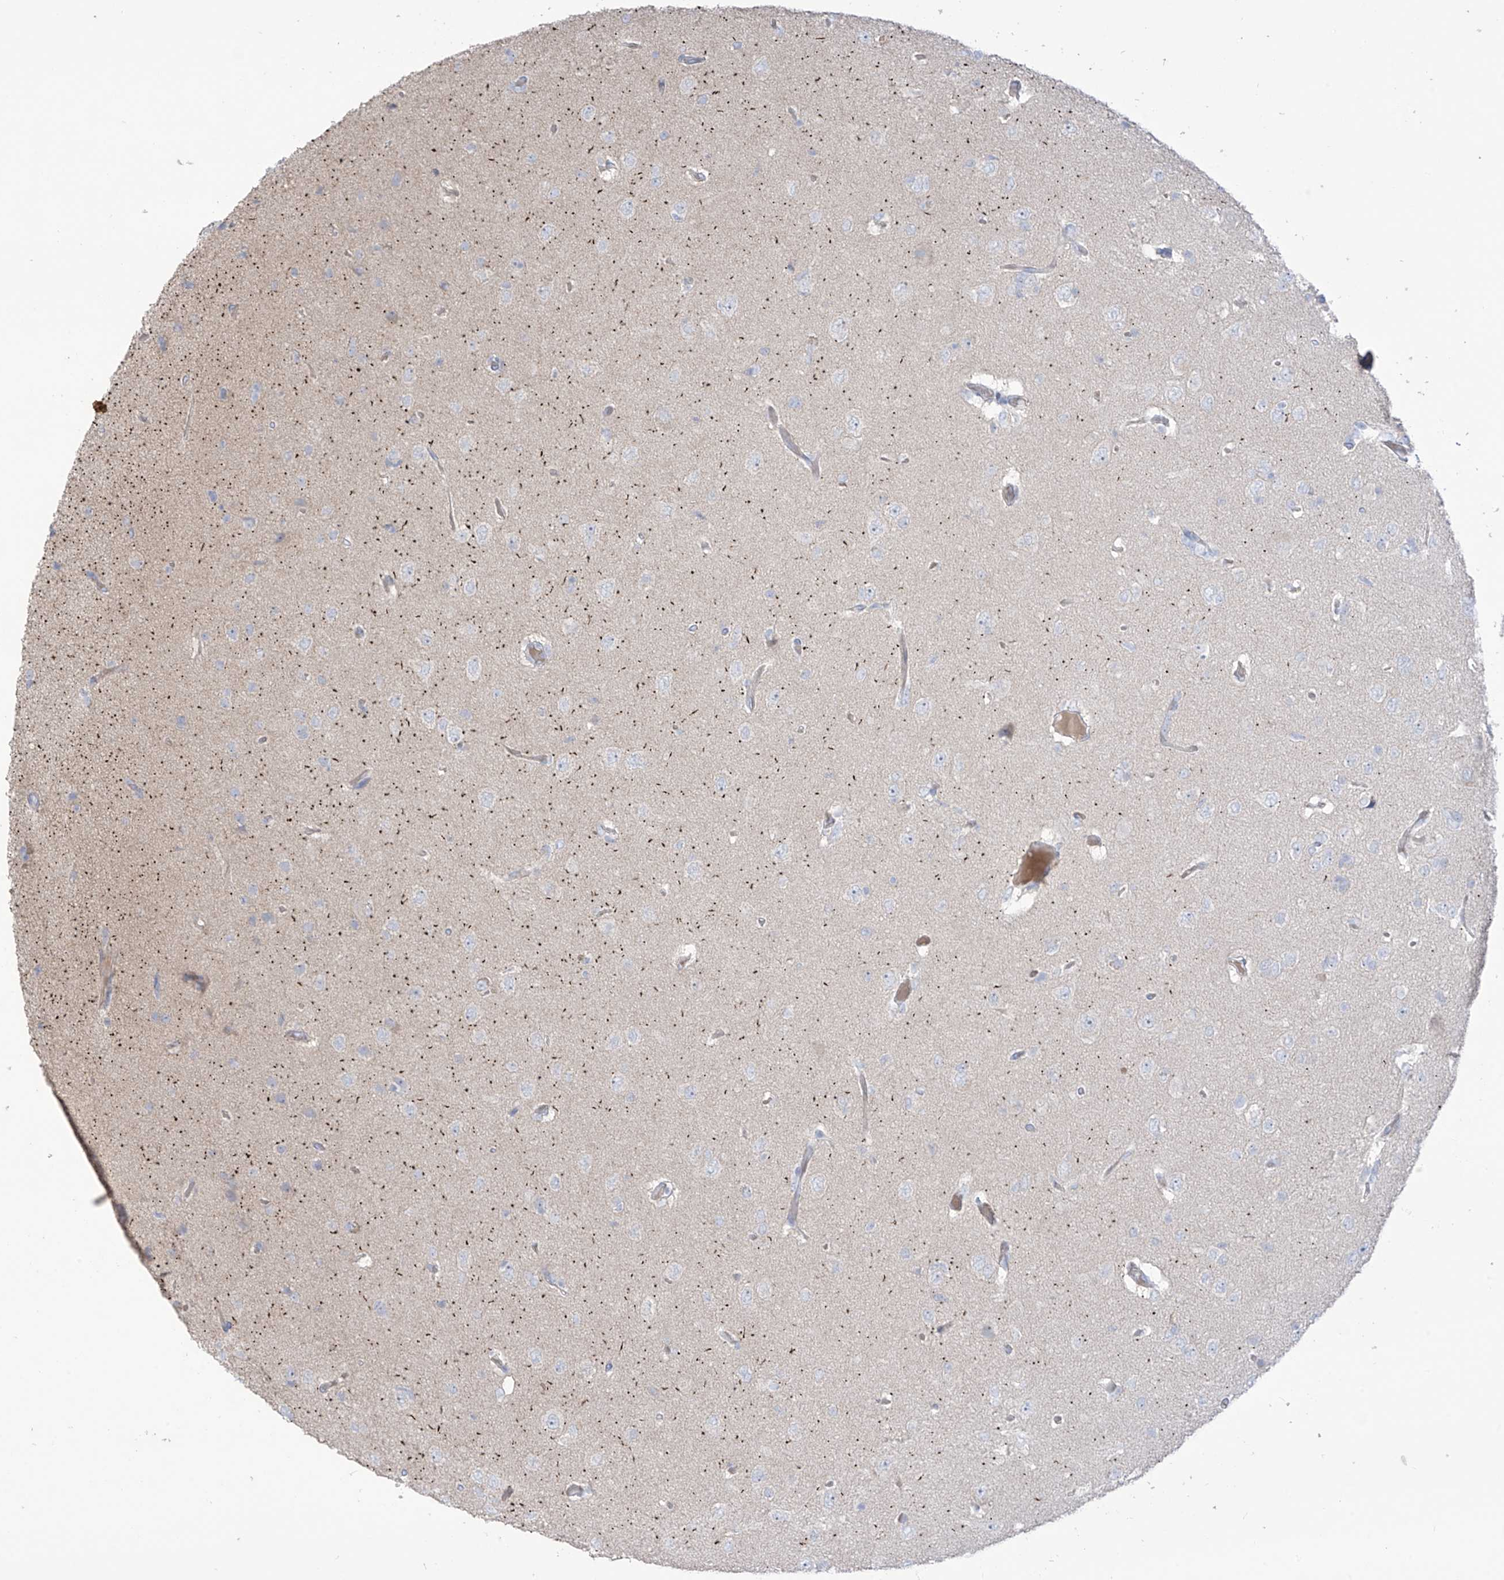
{"staining": {"intensity": "negative", "quantity": "none", "location": "none"}, "tissue": "glioma", "cell_type": "Tumor cells", "image_type": "cancer", "snomed": [{"axis": "morphology", "description": "Glioma, malignant, High grade"}, {"axis": "topography", "description": "Brain"}], "caption": "Tumor cells are negative for protein expression in human glioma. The staining was performed using DAB to visualize the protein expression in brown, while the nuclei were stained in blue with hematoxylin (Magnification: 20x).", "gene": "ASPRV1", "patient": {"sex": "female", "age": 59}}